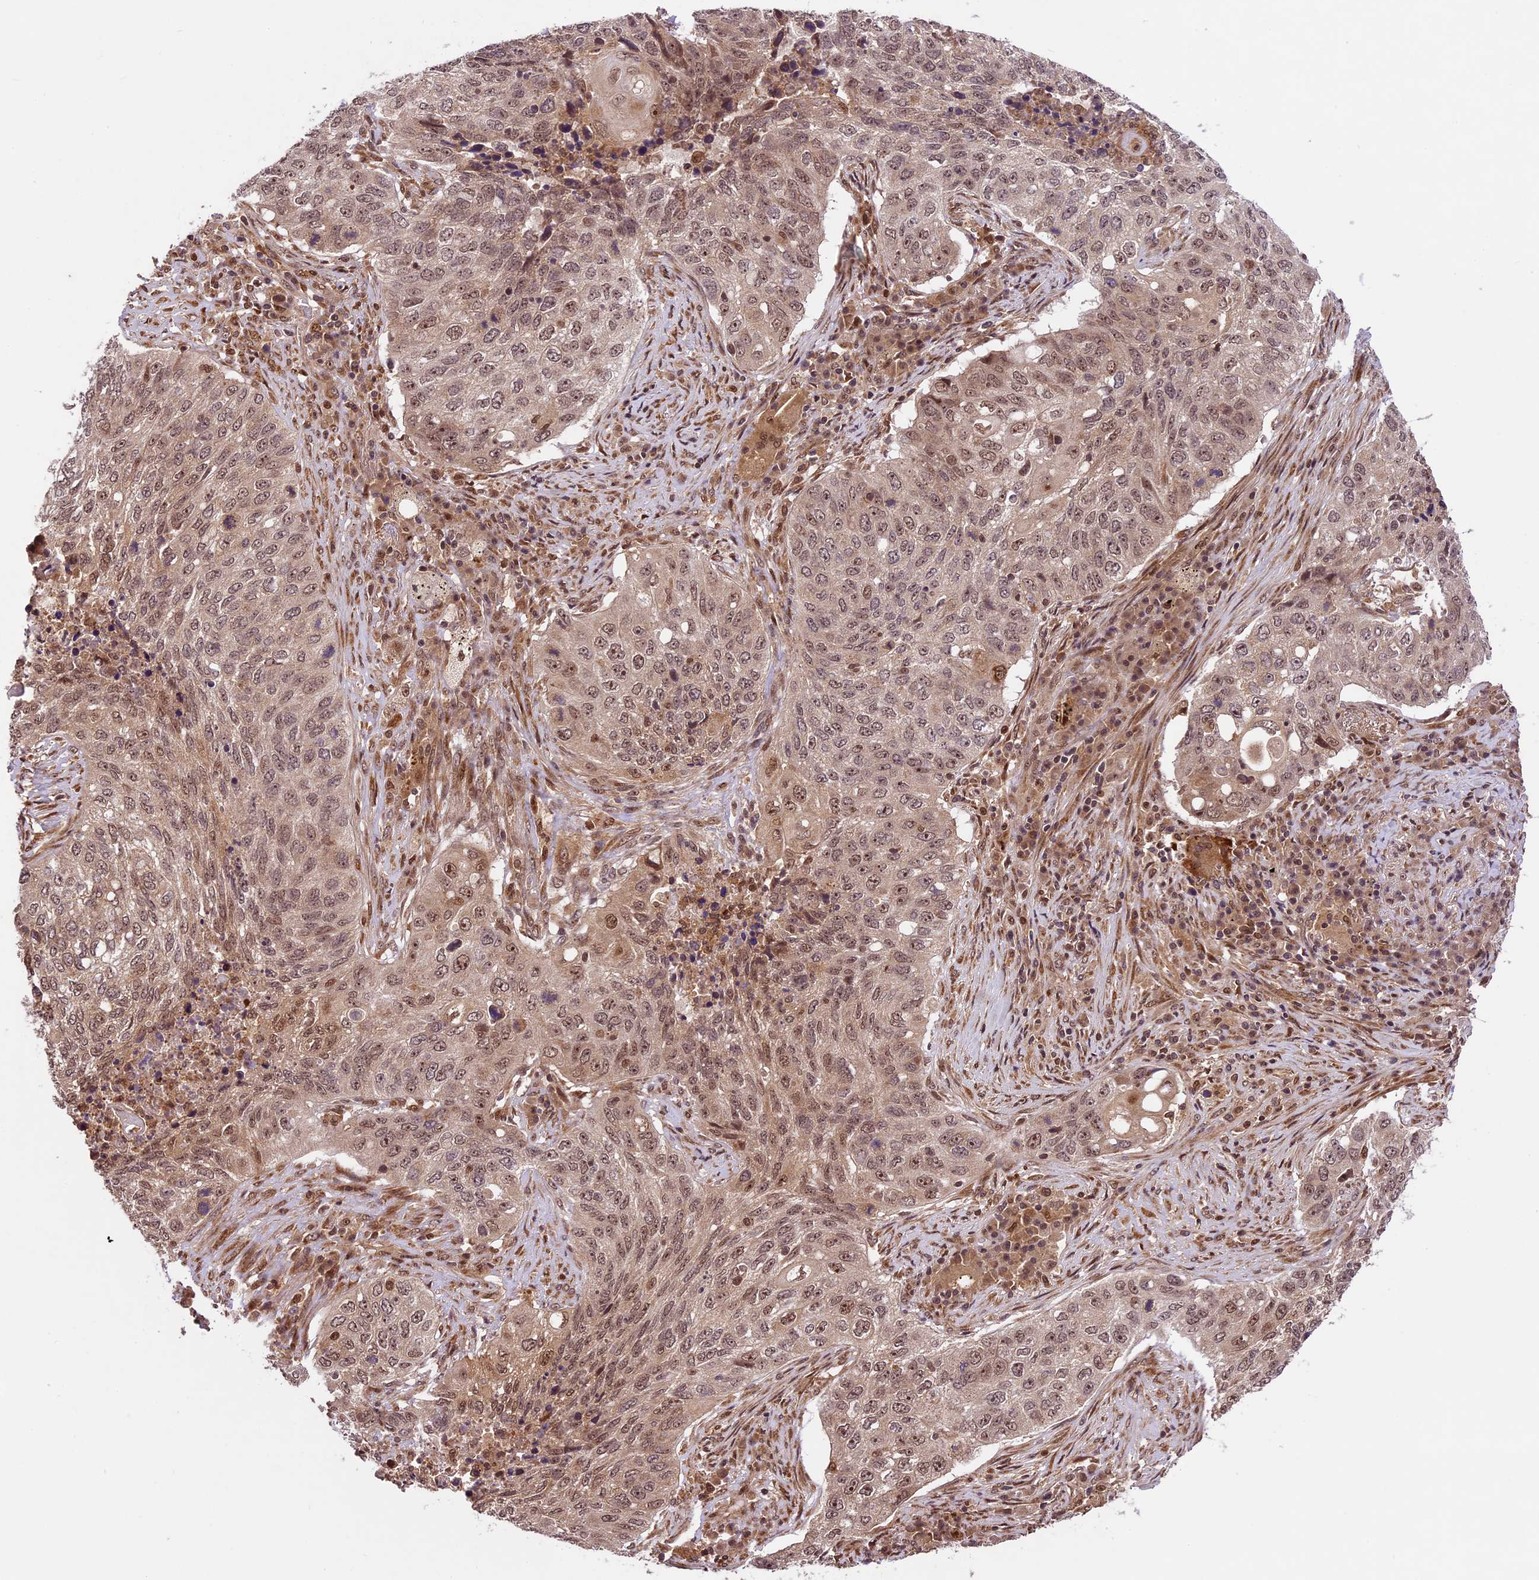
{"staining": {"intensity": "moderate", "quantity": ">75%", "location": "nuclear"}, "tissue": "lung cancer", "cell_type": "Tumor cells", "image_type": "cancer", "snomed": [{"axis": "morphology", "description": "Squamous cell carcinoma, NOS"}, {"axis": "topography", "description": "Lung"}], "caption": "An image of lung cancer (squamous cell carcinoma) stained for a protein reveals moderate nuclear brown staining in tumor cells.", "gene": "DHX38", "patient": {"sex": "female", "age": 63}}